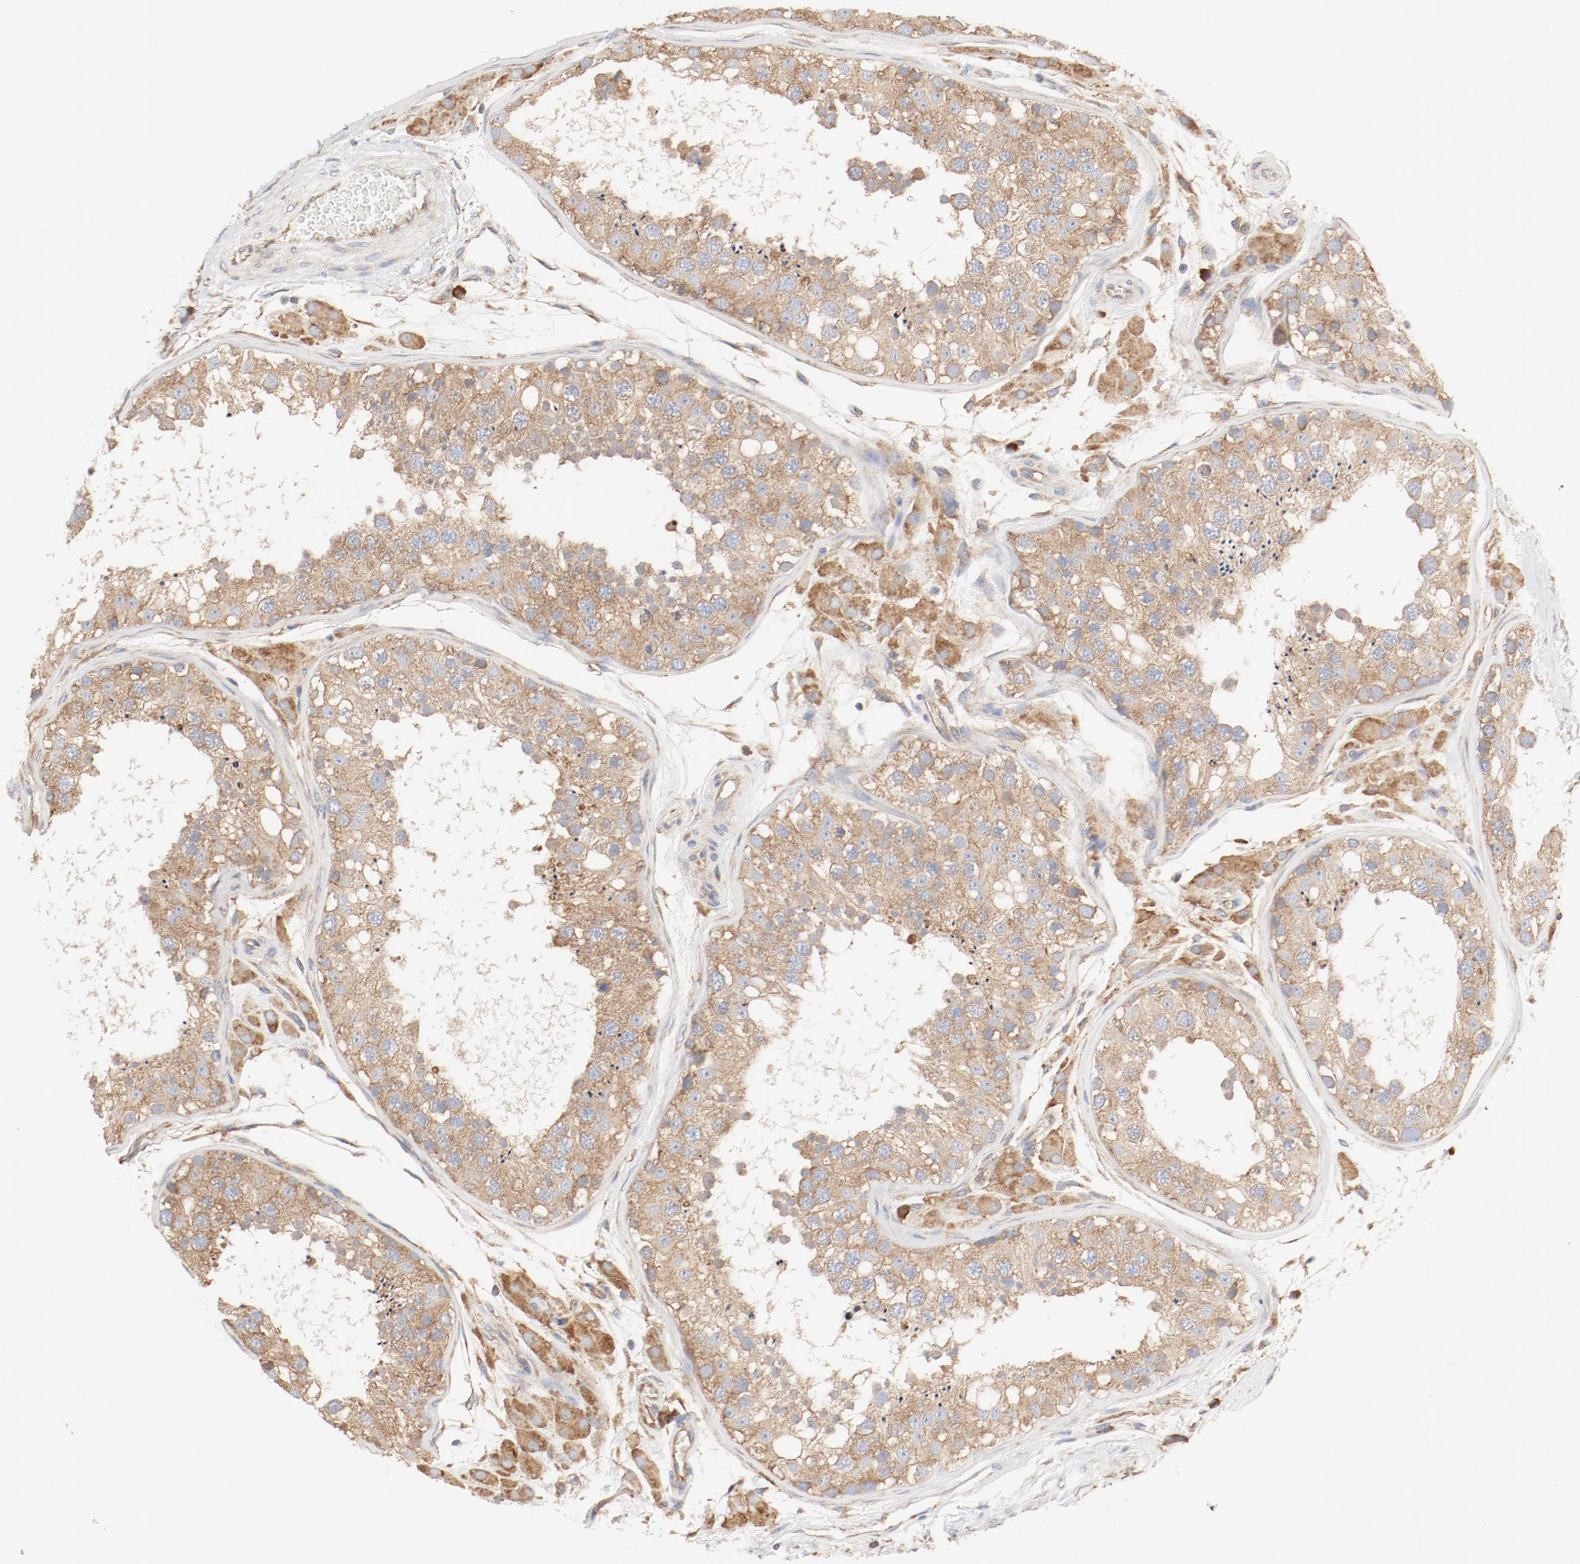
{"staining": {"intensity": "moderate", "quantity": ">75%", "location": "cytoplasmic/membranous"}, "tissue": "testis", "cell_type": "Cells in seminiferous ducts", "image_type": "normal", "snomed": [{"axis": "morphology", "description": "Normal tissue, NOS"}, {"axis": "topography", "description": "Testis"}], "caption": "Immunohistochemistry (DAB (3,3'-diaminobenzidine)) staining of benign testis displays moderate cytoplasmic/membranous protein positivity in approximately >75% of cells in seminiferous ducts.", "gene": "RPS6", "patient": {"sex": "male", "age": 26}}